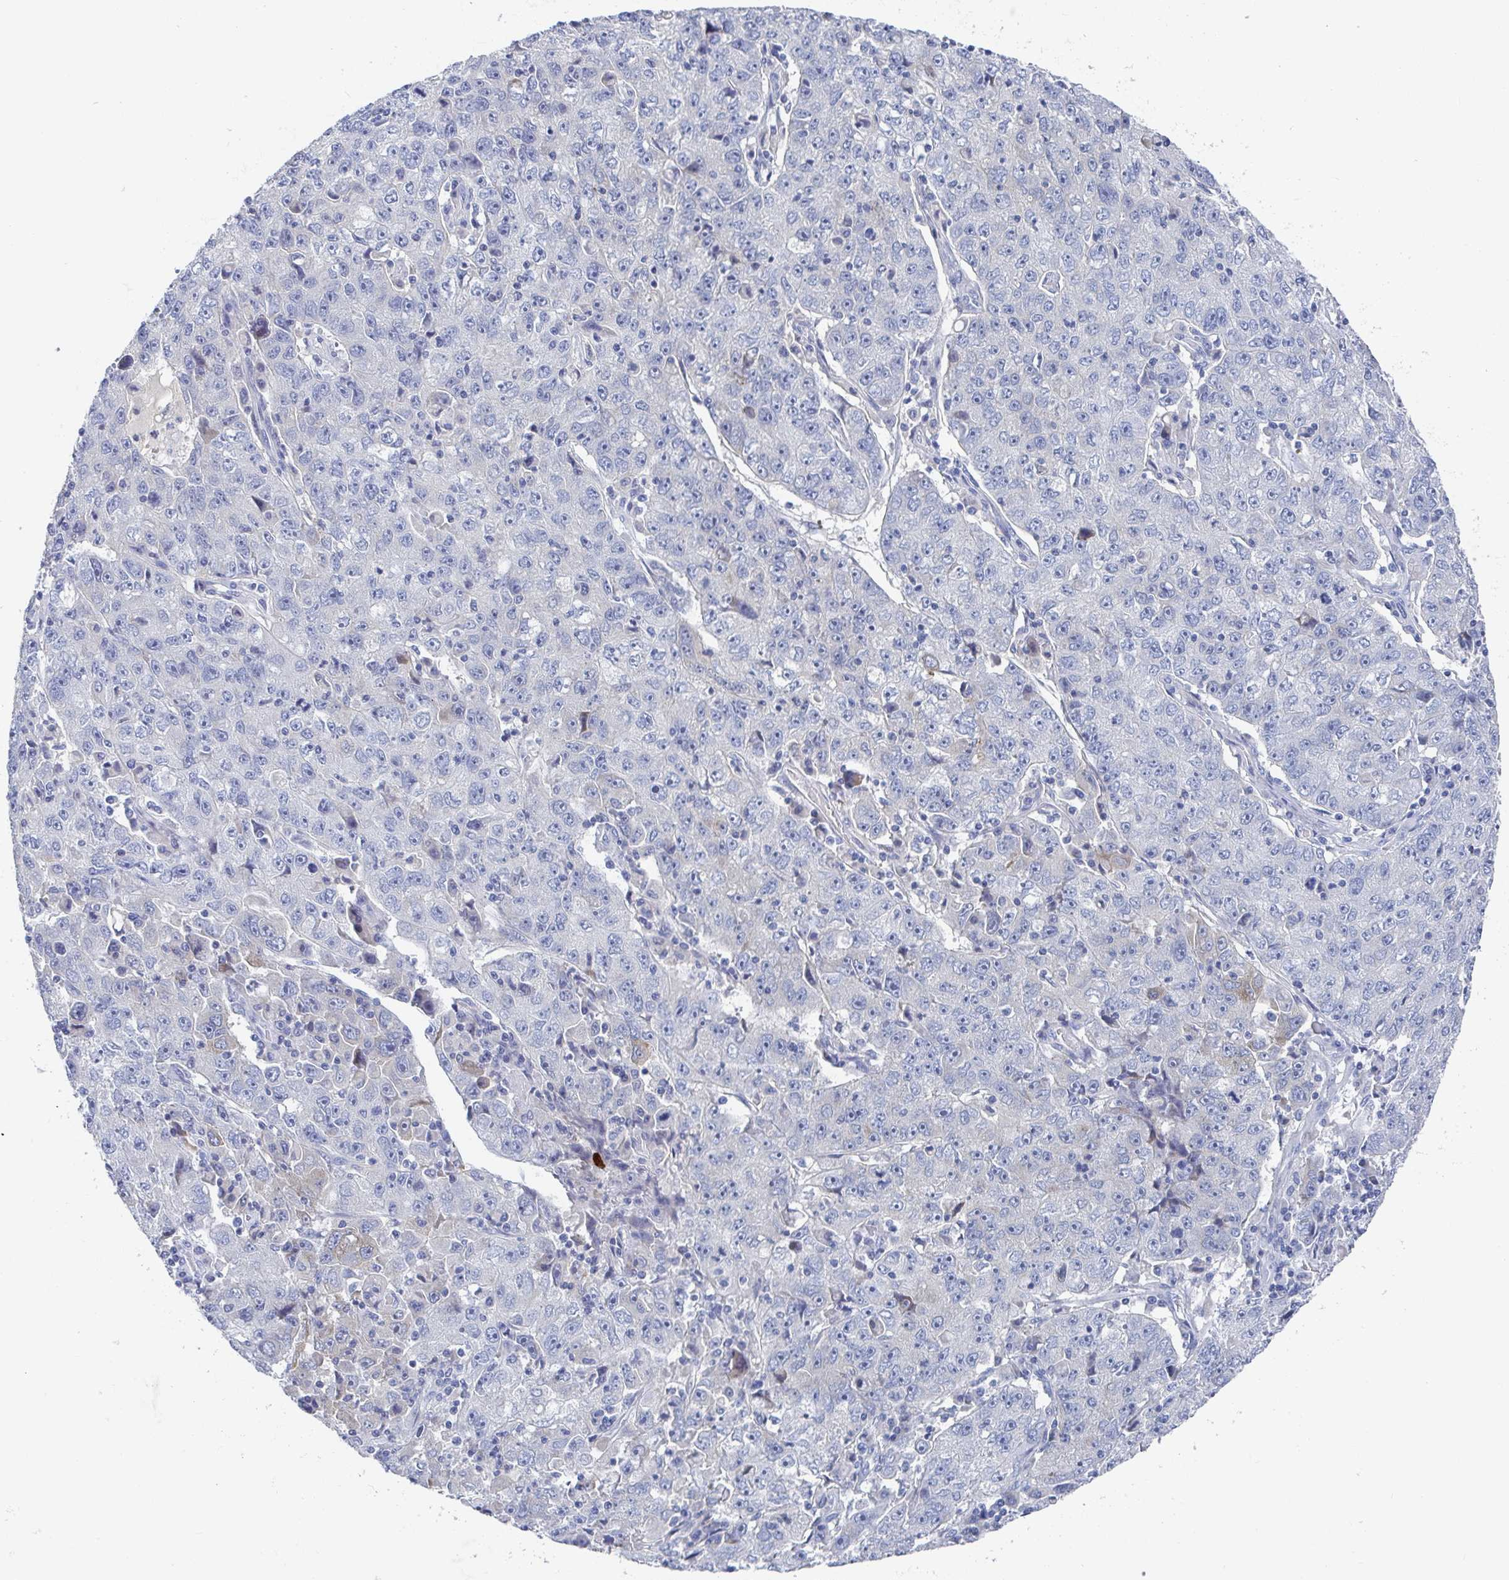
{"staining": {"intensity": "negative", "quantity": "none", "location": "none"}, "tissue": "lung cancer", "cell_type": "Tumor cells", "image_type": "cancer", "snomed": [{"axis": "morphology", "description": "Normal morphology"}, {"axis": "morphology", "description": "Adenocarcinoma, NOS"}, {"axis": "topography", "description": "Lymph node"}, {"axis": "topography", "description": "Lung"}], "caption": "Immunohistochemistry photomicrograph of neoplastic tissue: lung cancer (adenocarcinoma) stained with DAB (3,3'-diaminobenzidine) displays no significant protein expression in tumor cells.", "gene": "ZNF430", "patient": {"sex": "female", "age": 57}}